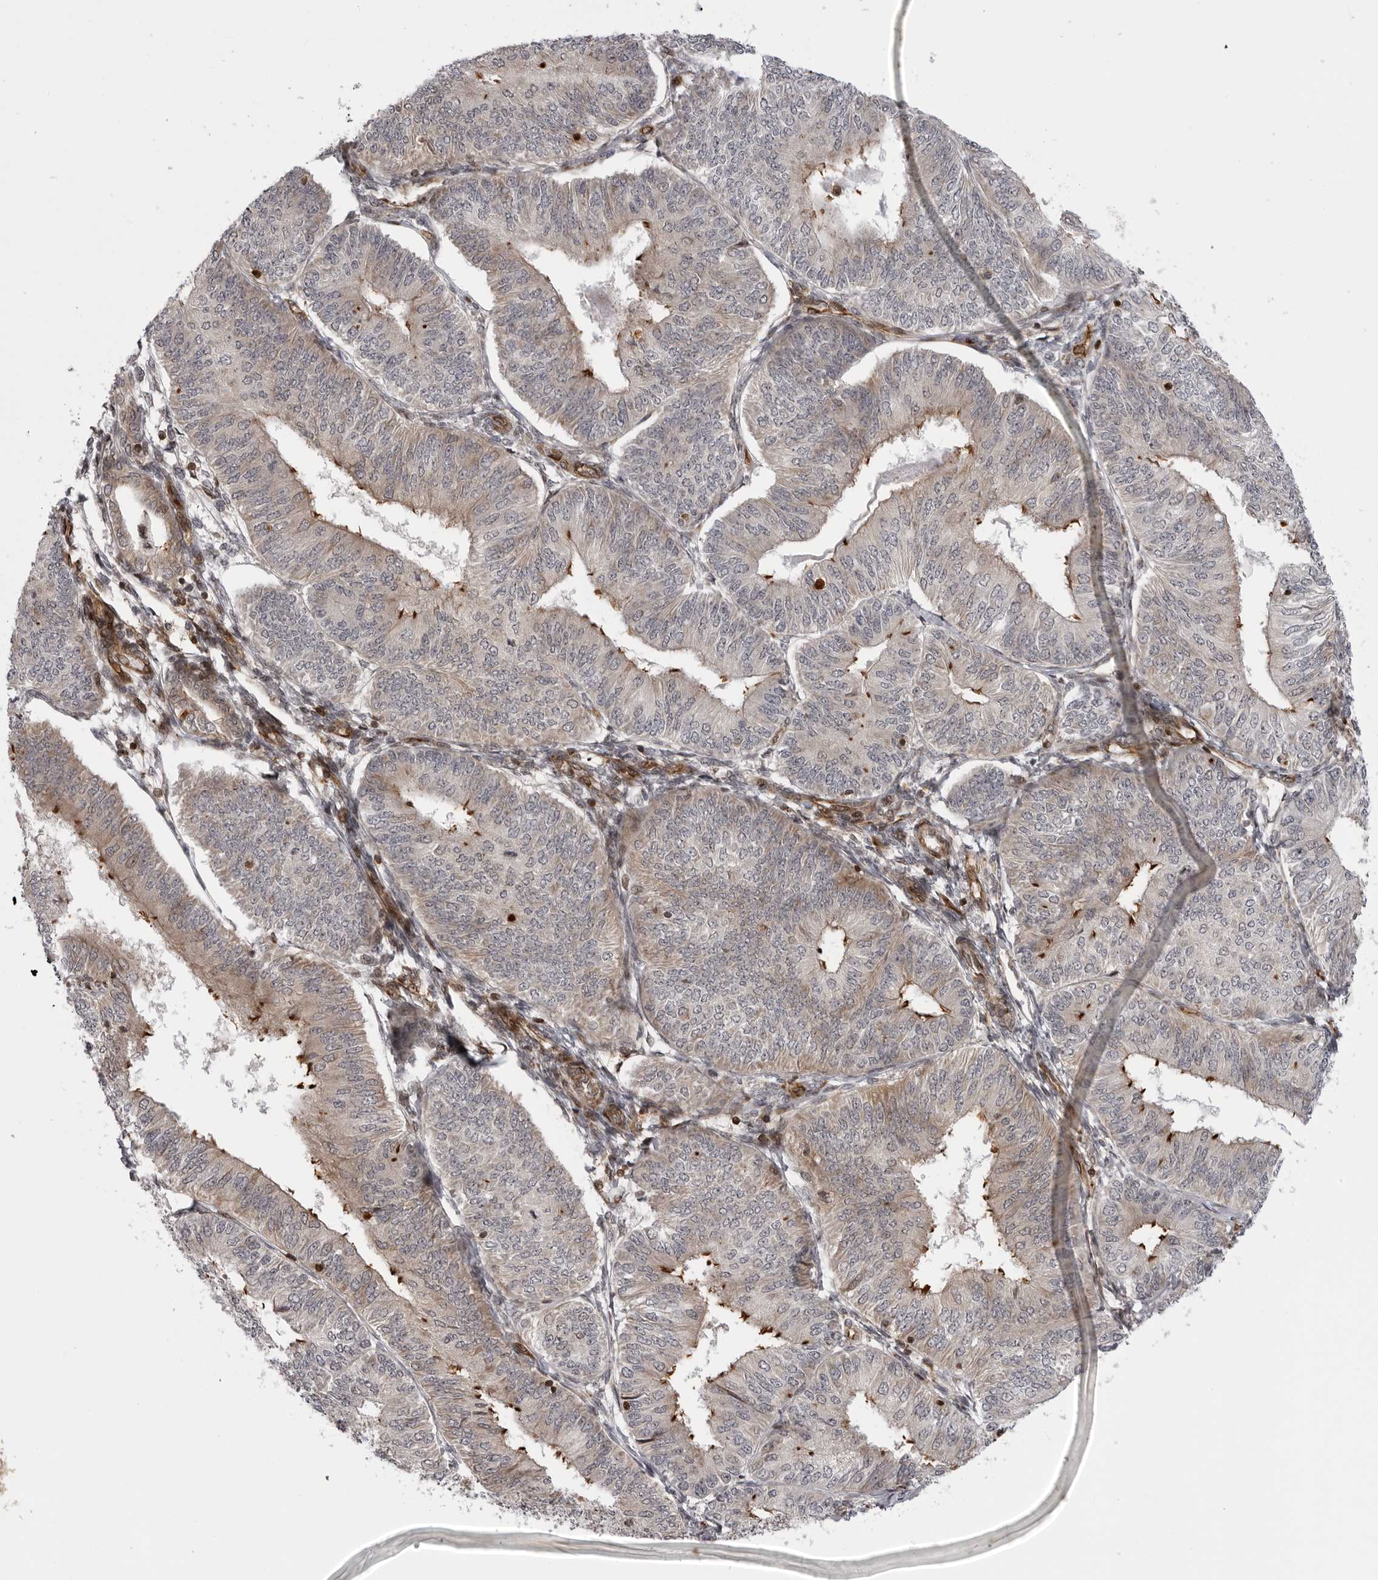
{"staining": {"intensity": "moderate", "quantity": "<25%", "location": "cytoplasmic/membranous"}, "tissue": "endometrial cancer", "cell_type": "Tumor cells", "image_type": "cancer", "snomed": [{"axis": "morphology", "description": "Adenocarcinoma, NOS"}, {"axis": "topography", "description": "Endometrium"}], "caption": "DAB (3,3'-diaminobenzidine) immunohistochemical staining of endometrial cancer reveals moderate cytoplasmic/membranous protein staining in approximately <25% of tumor cells.", "gene": "ABL1", "patient": {"sex": "female", "age": 58}}